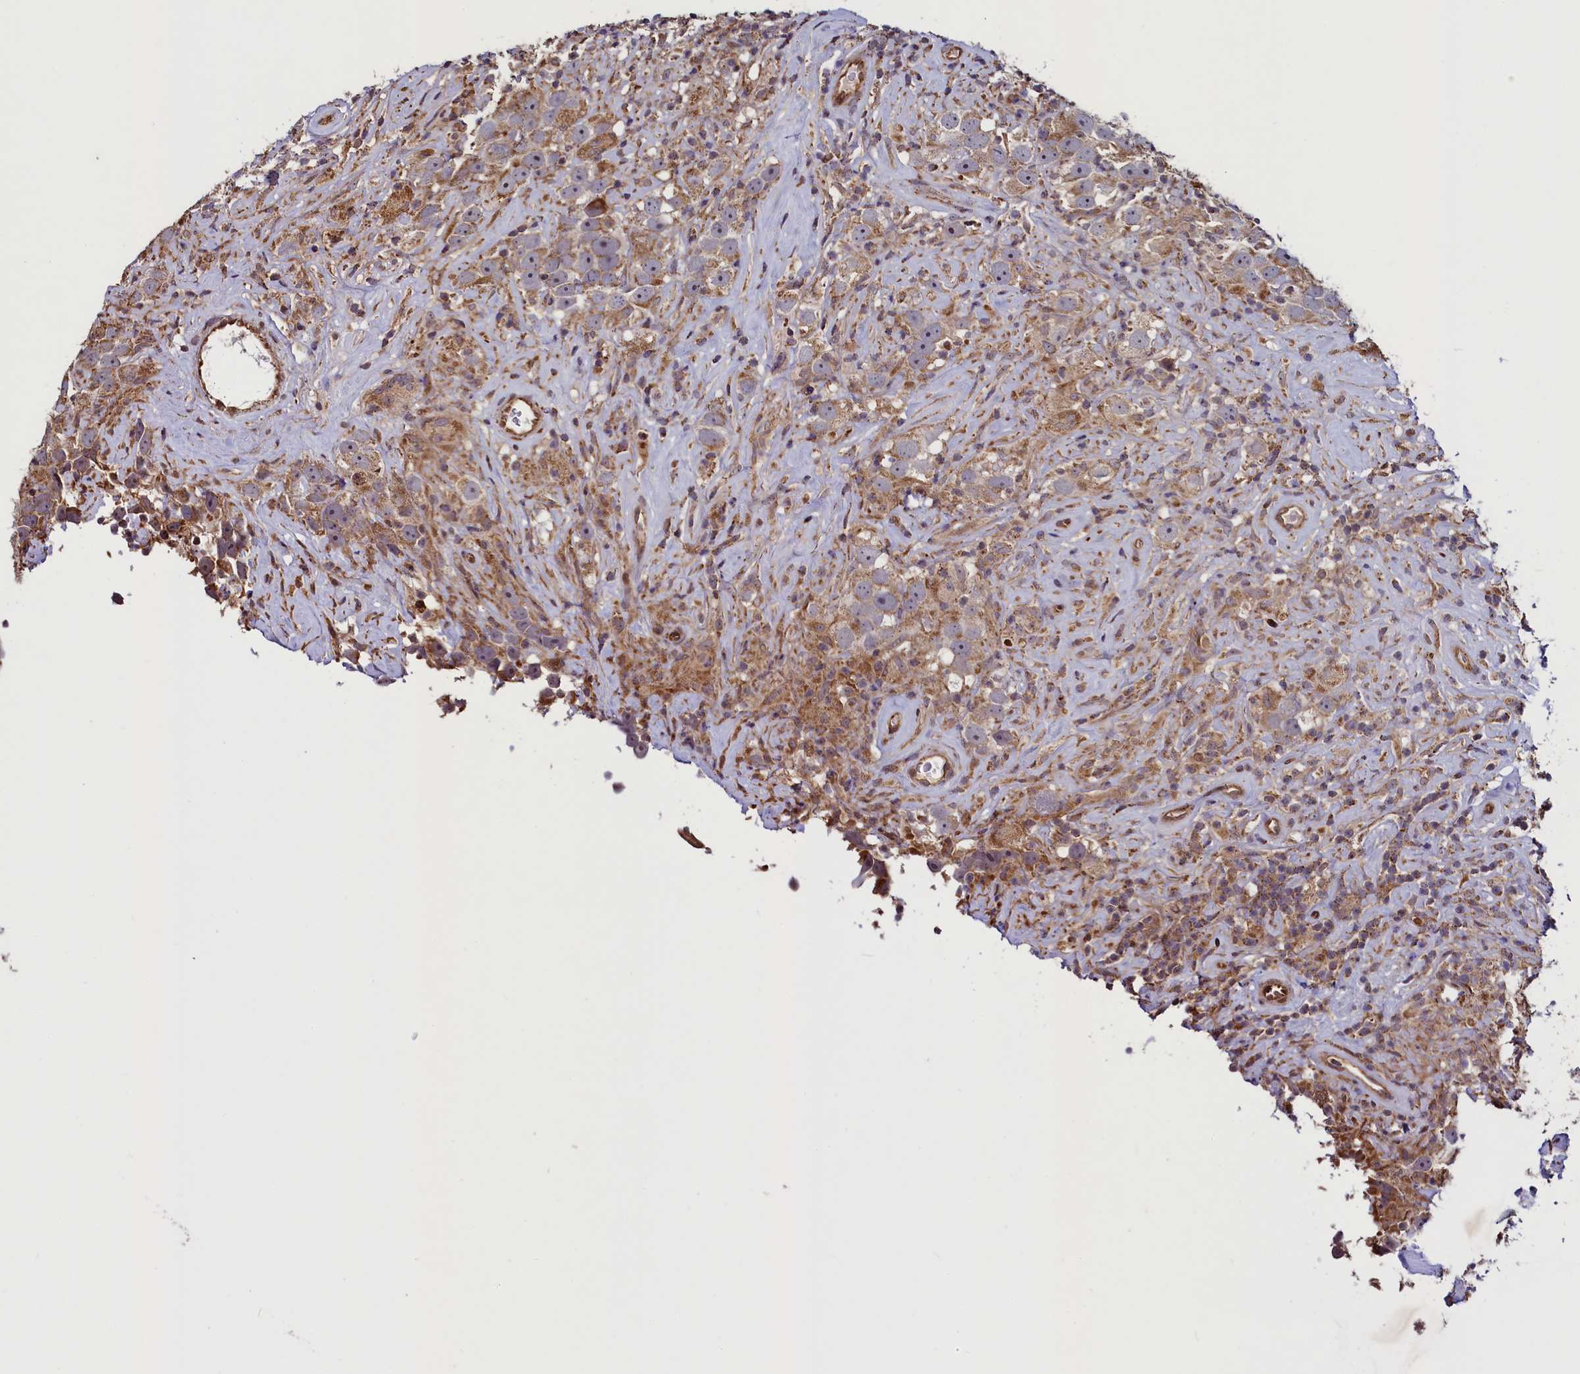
{"staining": {"intensity": "weak", "quantity": ">75%", "location": "cytoplasmic/membranous"}, "tissue": "testis cancer", "cell_type": "Tumor cells", "image_type": "cancer", "snomed": [{"axis": "morphology", "description": "Seminoma, NOS"}, {"axis": "topography", "description": "Testis"}], "caption": "Human testis cancer (seminoma) stained with a brown dye shows weak cytoplasmic/membranous positive expression in about >75% of tumor cells.", "gene": "ZNF577", "patient": {"sex": "male", "age": 49}}